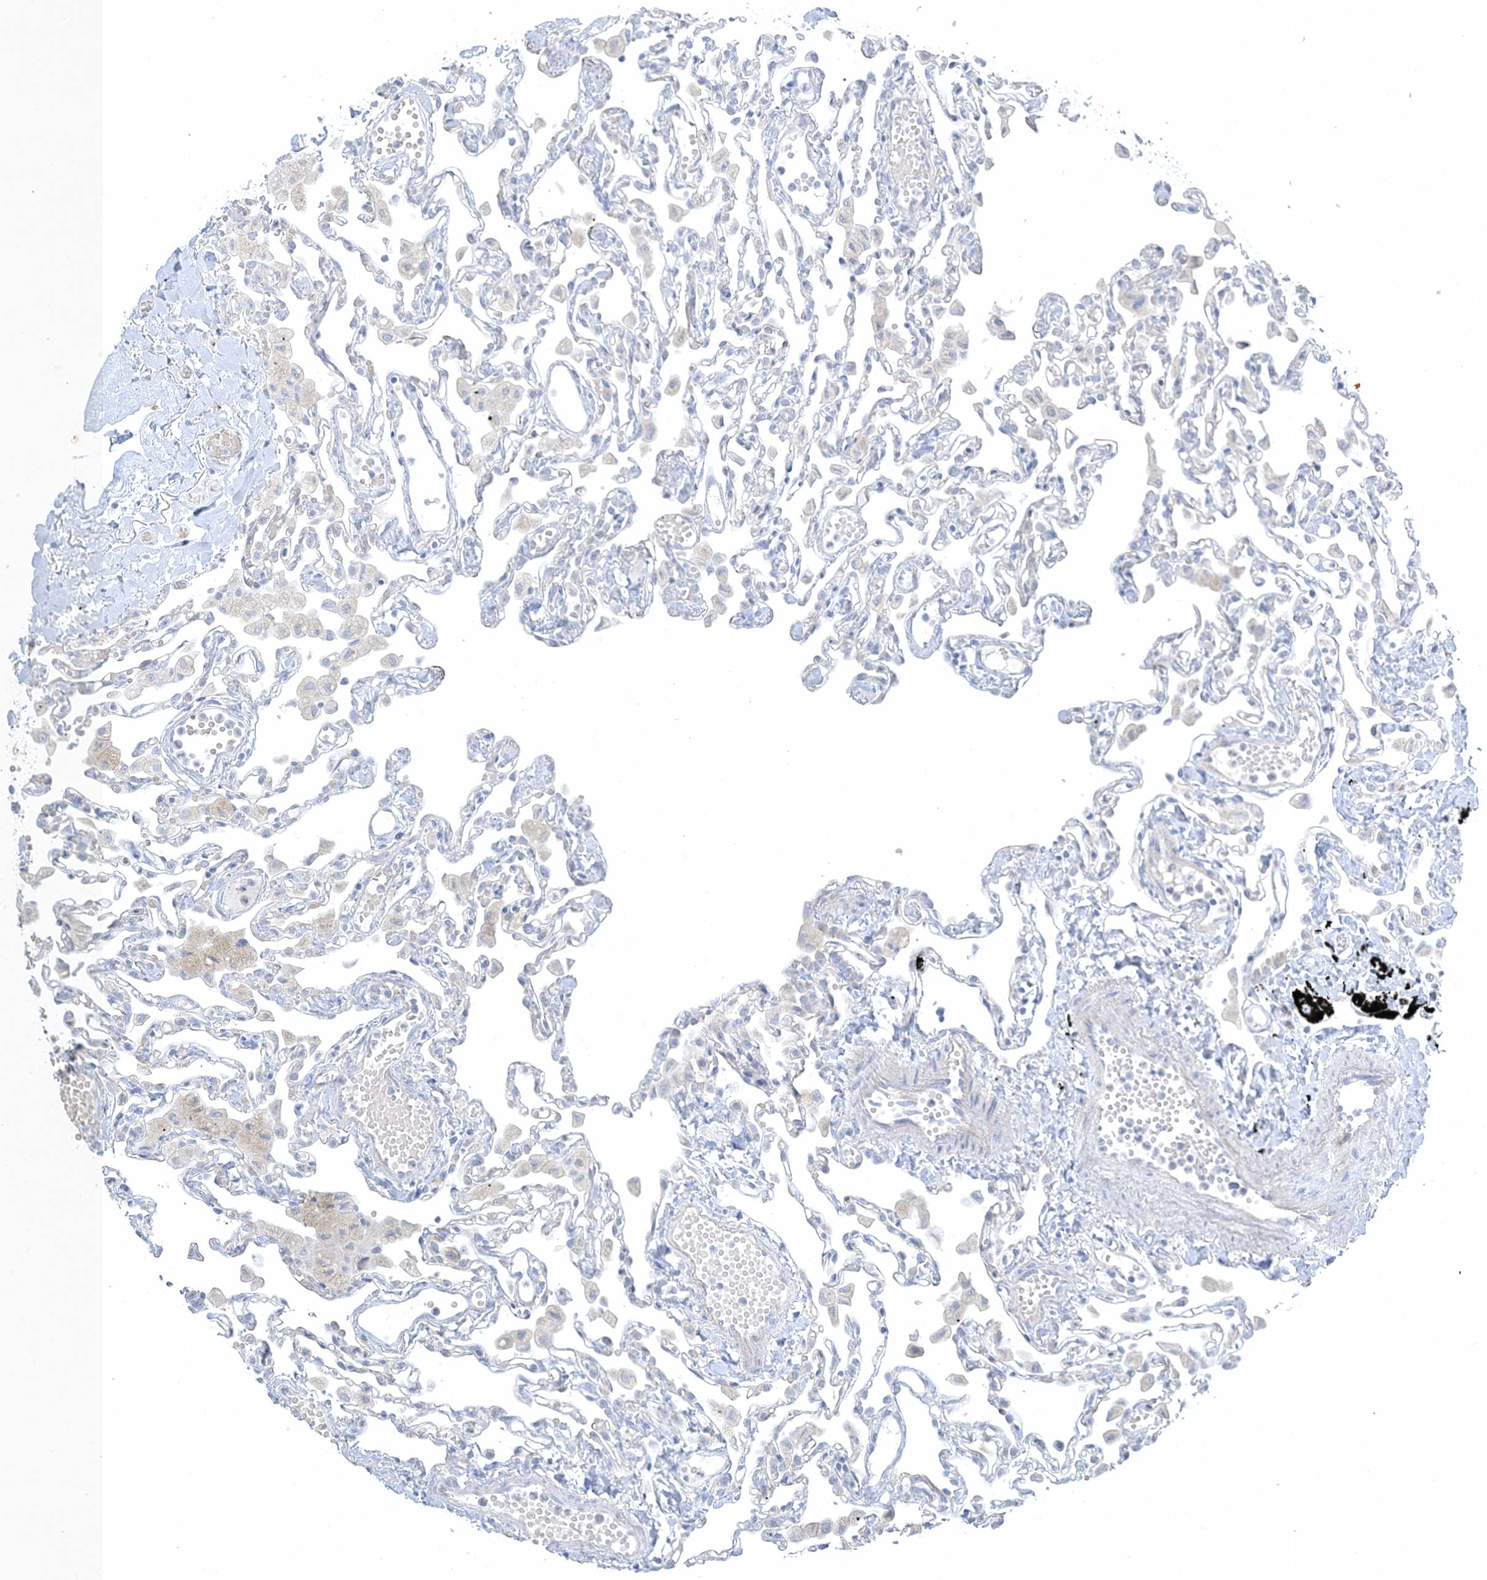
{"staining": {"intensity": "negative", "quantity": "none", "location": "none"}, "tissue": "lung", "cell_type": "Alveolar cells", "image_type": "normal", "snomed": [{"axis": "morphology", "description": "Normal tissue, NOS"}, {"axis": "topography", "description": "Bronchus"}, {"axis": "topography", "description": "Lung"}], "caption": "High power microscopy image of an immunohistochemistry photomicrograph of normal lung, revealing no significant positivity in alveolar cells.", "gene": "XIRP2", "patient": {"sex": "female", "age": 49}}